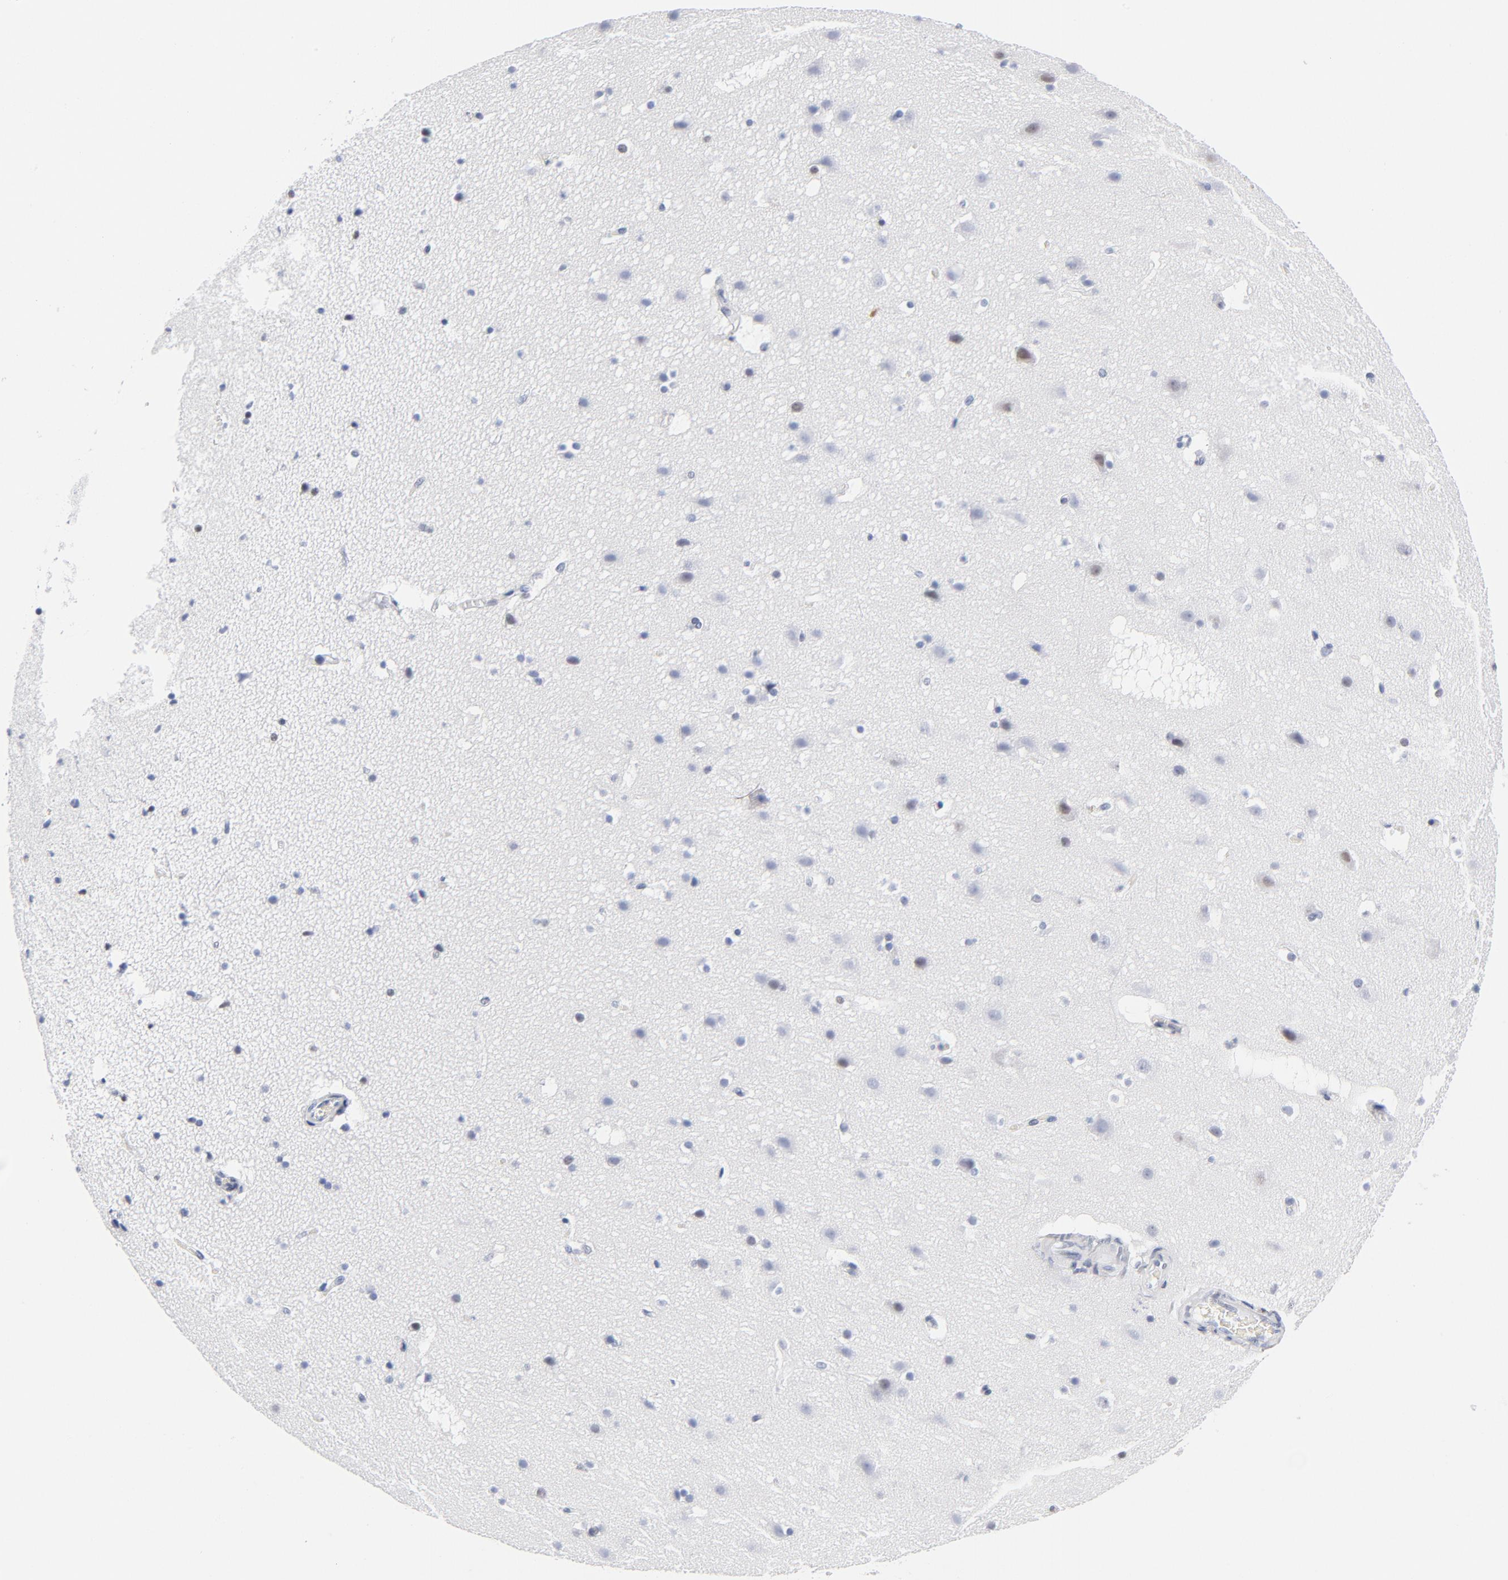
{"staining": {"intensity": "negative", "quantity": "none", "location": "none"}, "tissue": "cerebral cortex", "cell_type": "Endothelial cells", "image_type": "normal", "snomed": [{"axis": "morphology", "description": "Normal tissue, NOS"}, {"axis": "topography", "description": "Cerebral cortex"}], "caption": "Immunohistochemistry micrograph of normal cerebral cortex: cerebral cortex stained with DAB demonstrates no significant protein positivity in endothelial cells.", "gene": "CD2", "patient": {"sex": "male", "age": 45}}